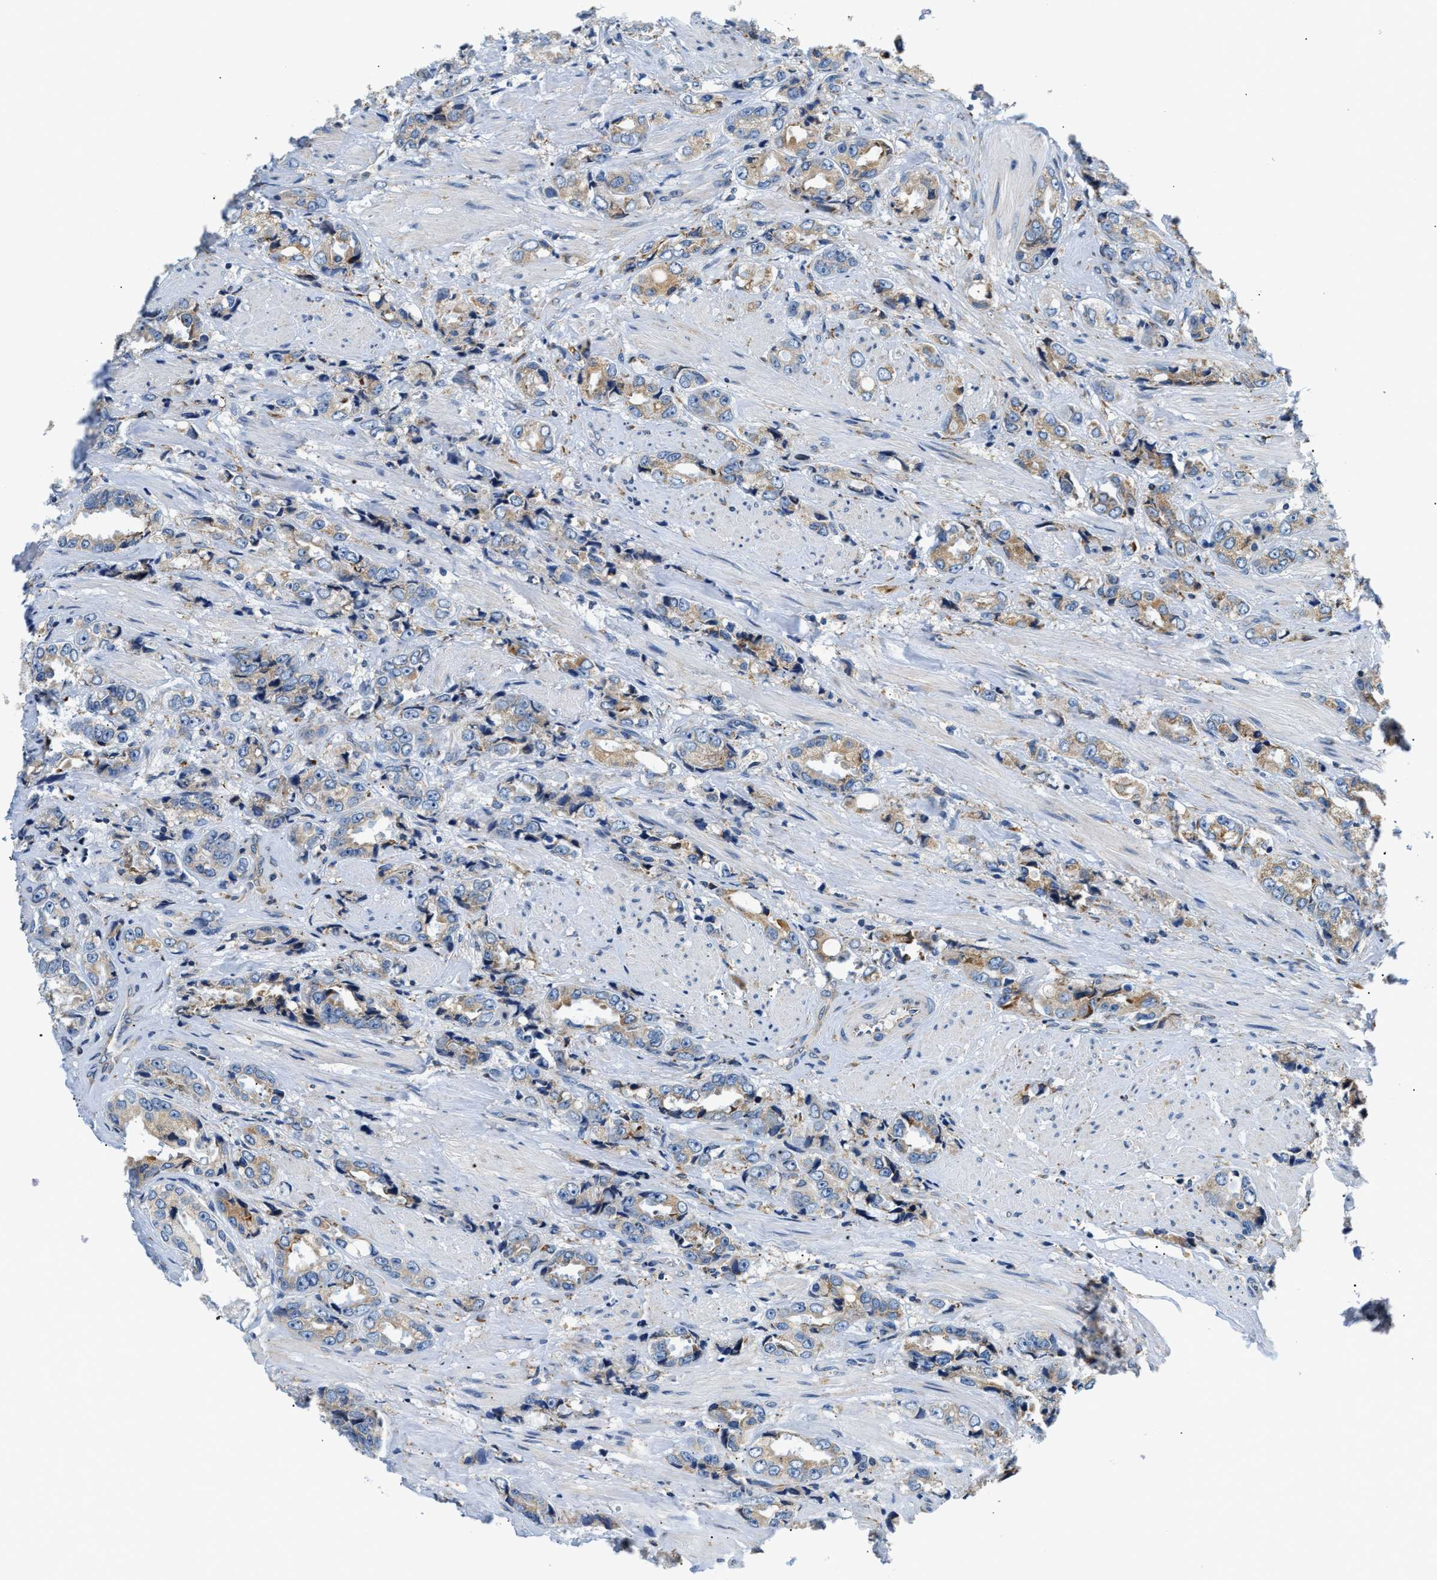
{"staining": {"intensity": "weak", "quantity": "25%-75%", "location": "cytoplasmic/membranous"}, "tissue": "prostate cancer", "cell_type": "Tumor cells", "image_type": "cancer", "snomed": [{"axis": "morphology", "description": "Adenocarcinoma, High grade"}, {"axis": "topography", "description": "Prostate"}], "caption": "Immunohistochemistry of prostate cancer (high-grade adenocarcinoma) displays low levels of weak cytoplasmic/membranous staining in approximately 25%-75% of tumor cells.", "gene": "HDHD3", "patient": {"sex": "male", "age": 61}}